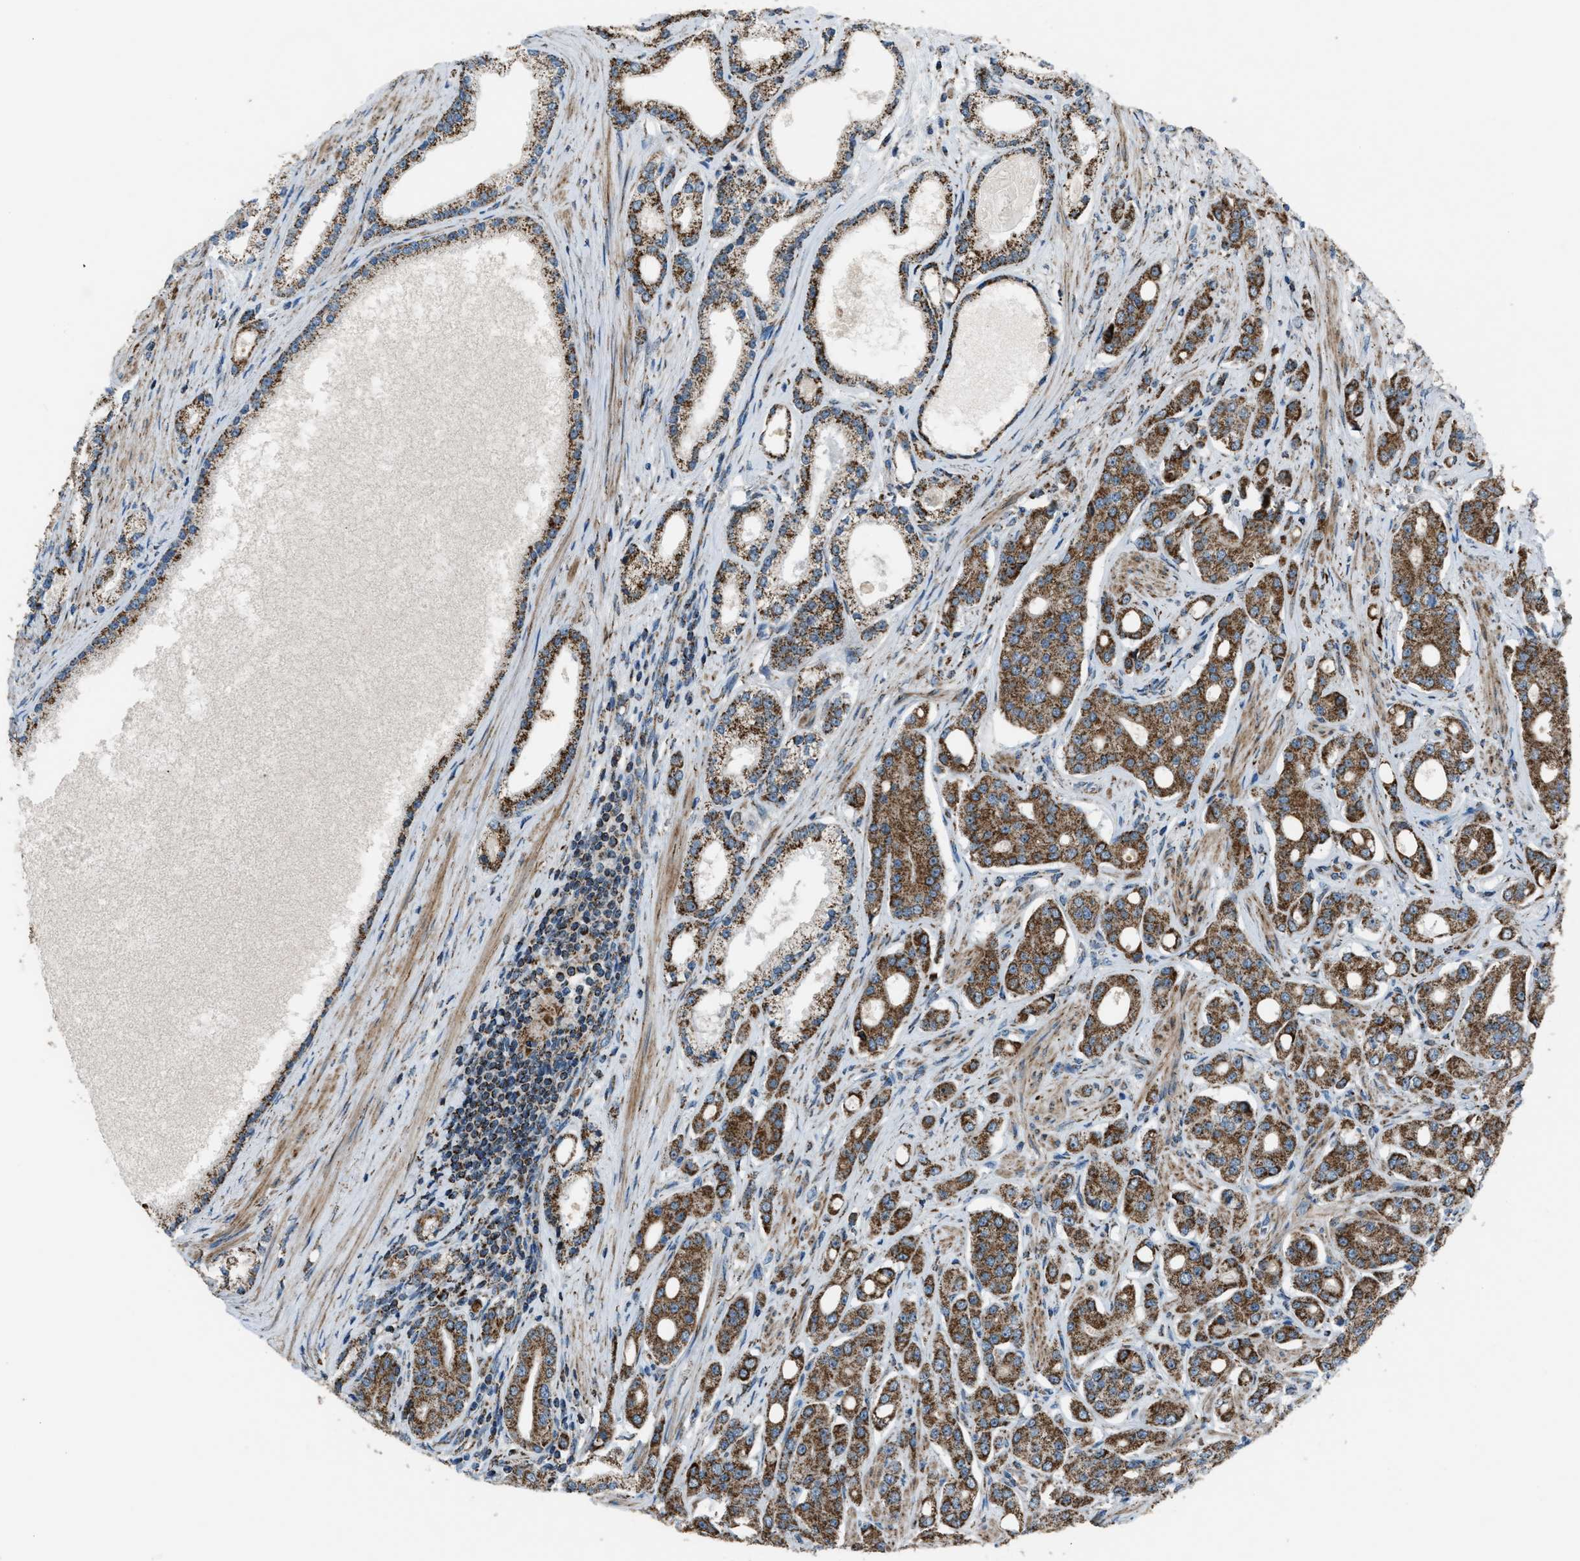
{"staining": {"intensity": "moderate", "quantity": ">75%", "location": "cytoplasmic/membranous"}, "tissue": "prostate cancer", "cell_type": "Tumor cells", "image_type": "cancer", "snomed": [{"axis": "morphology", "description": "Adenocarcinoma, High grade"}, {"axis": "topography", "description": "Prostate"}], "caption": "Human prostate high-grade adenocarcinoma stained for a protein (brown) reveals moderate cytoplasmic/membranous positive positivity in approximately >75% of tumor cells.", "gene": "CHN2", "patient": {"sex": "male", "age": 71}}